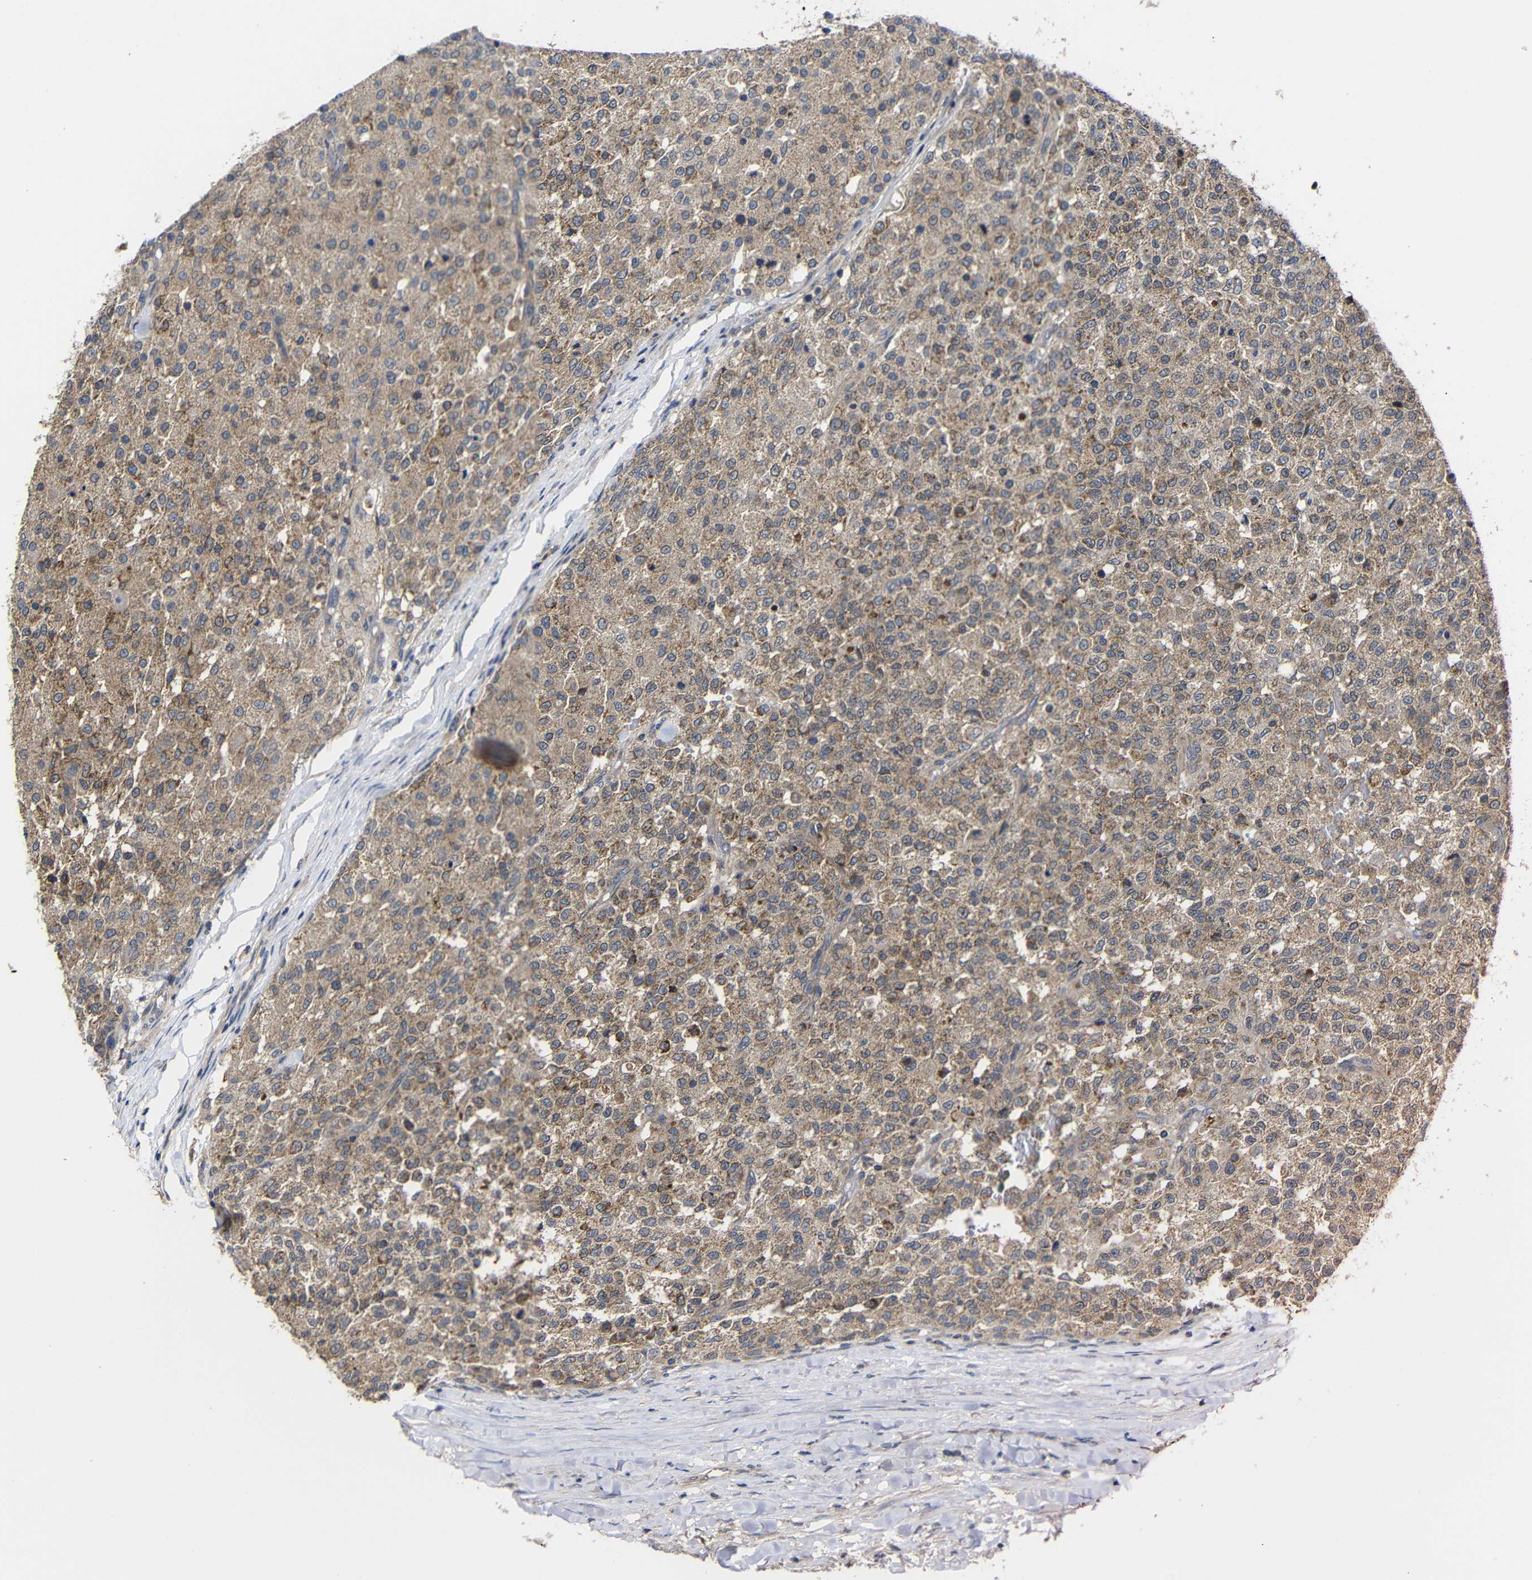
{"staining": {"intensity": "moderate", "quantity": ">75%", "location": "cytoplasmic/membranous"}, "tissue": "testis cancer", "cell_type": "Tumor cells", "image_type": "cancer", "snomed": [{"axis": "morphology", "description": "Seminoma, NOS"}, {"axis": "topography", "description": "Testis"}], "caption": "IHC histopathology image of neoplastic tissue: human testis seminoma stained using IHC displays medium levels of moderate protein expression localized specifically in the cytoplasmic/membranous of tumor cells, appearing as a cytoplasmic/membranous brown color.", "gene": "LPAR5", "patient": {"sex": "male", "age": 59}}